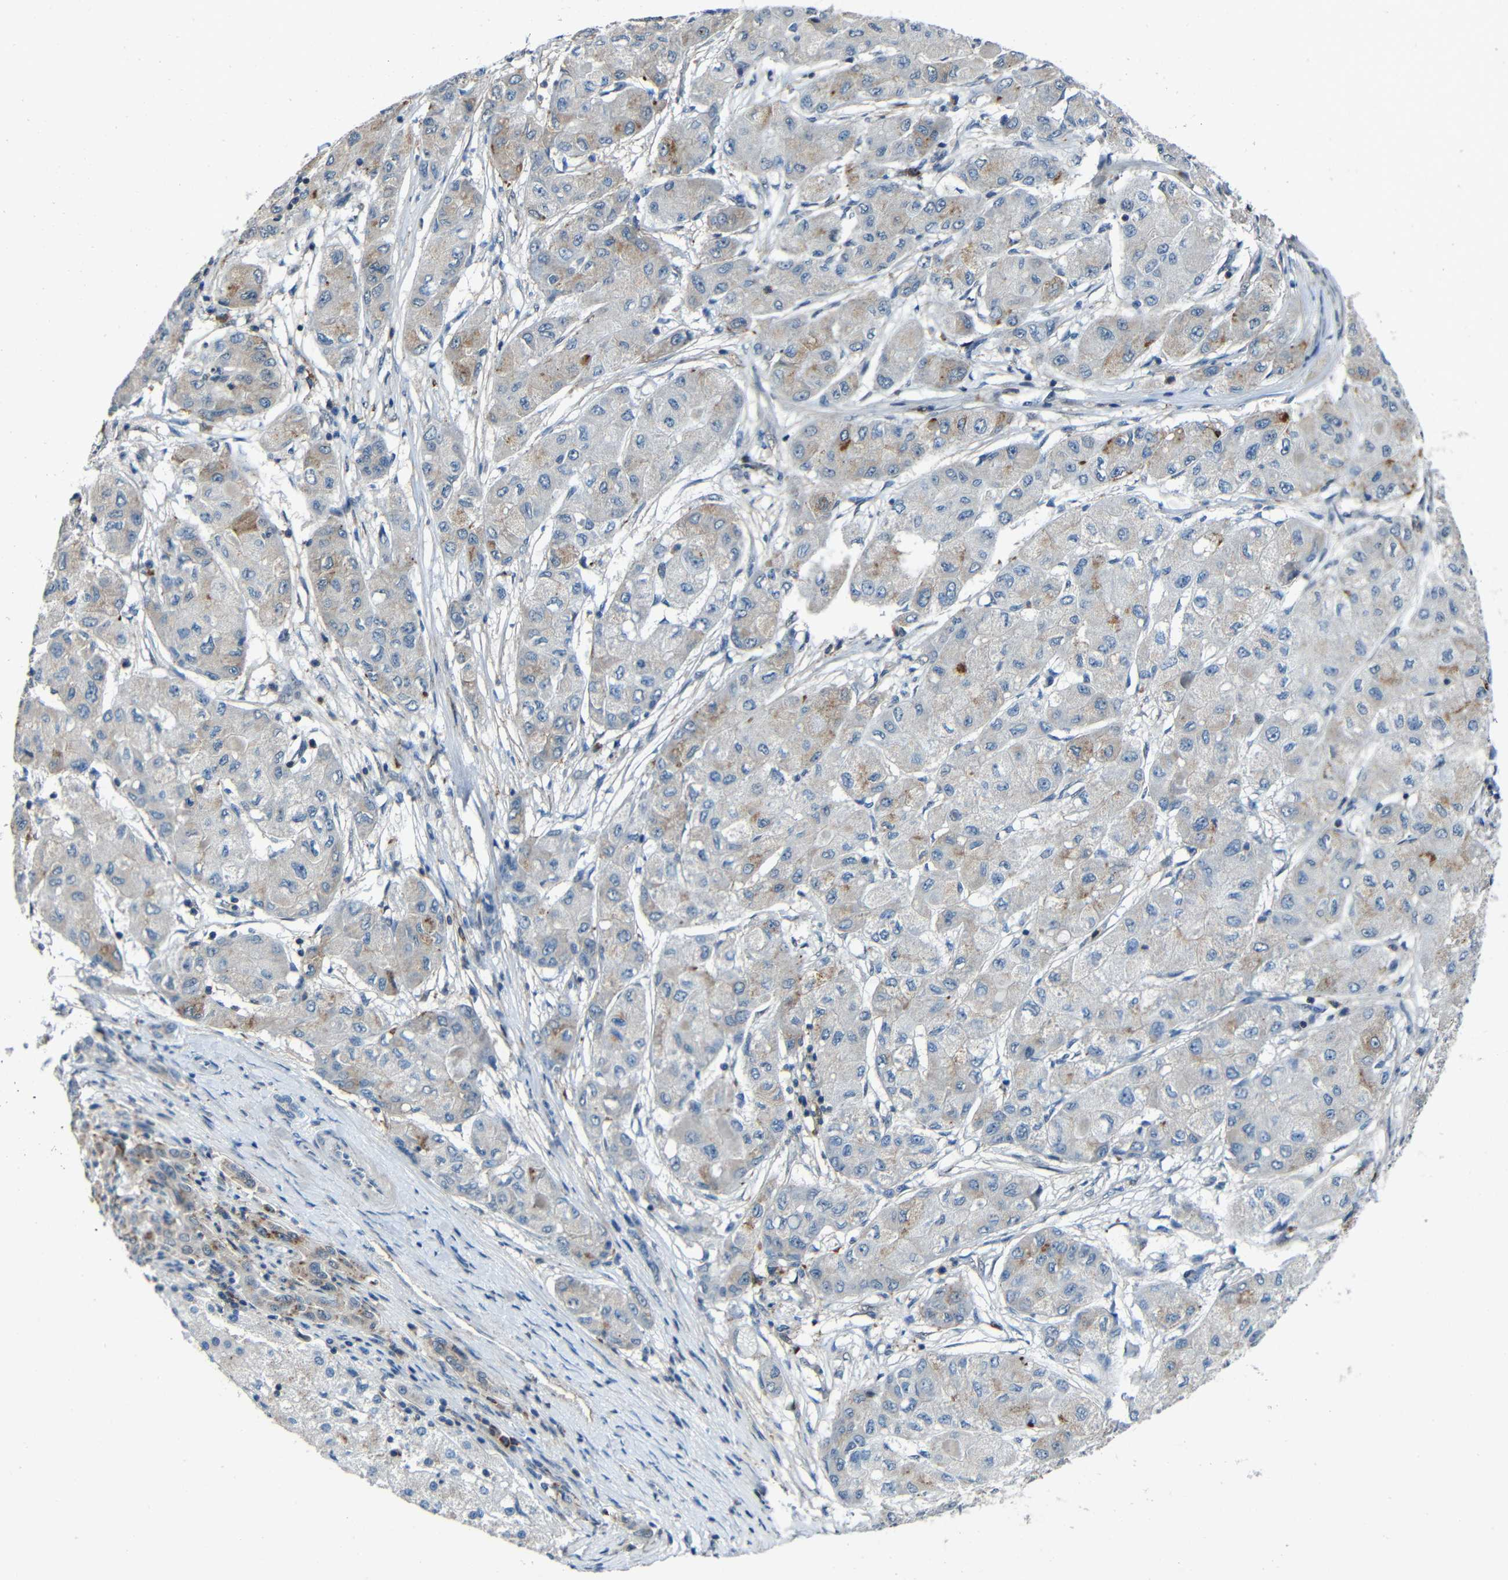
{"staining": {"intensity": "moderate", "quantity": "<25%", "location": "cytoplasmic/membranous"}, "tissue": "liver cancer", "cell_type": "Tumor cells", "image_type": "cancer", "snomed": [{"axis": "morphology", "description": "Carcinoma, Hepatocellular, NOS"}, {"axis": "topography", "description": "Liver"}], "caption": "Protein expression analysis of human liver hepatocellular carcinoma reveals moderate cytoplasmic/membranous staining in about <25% of tumor cells.", "gene": "DNAJC5", "patient": {"sex": "male", "age": 80}}